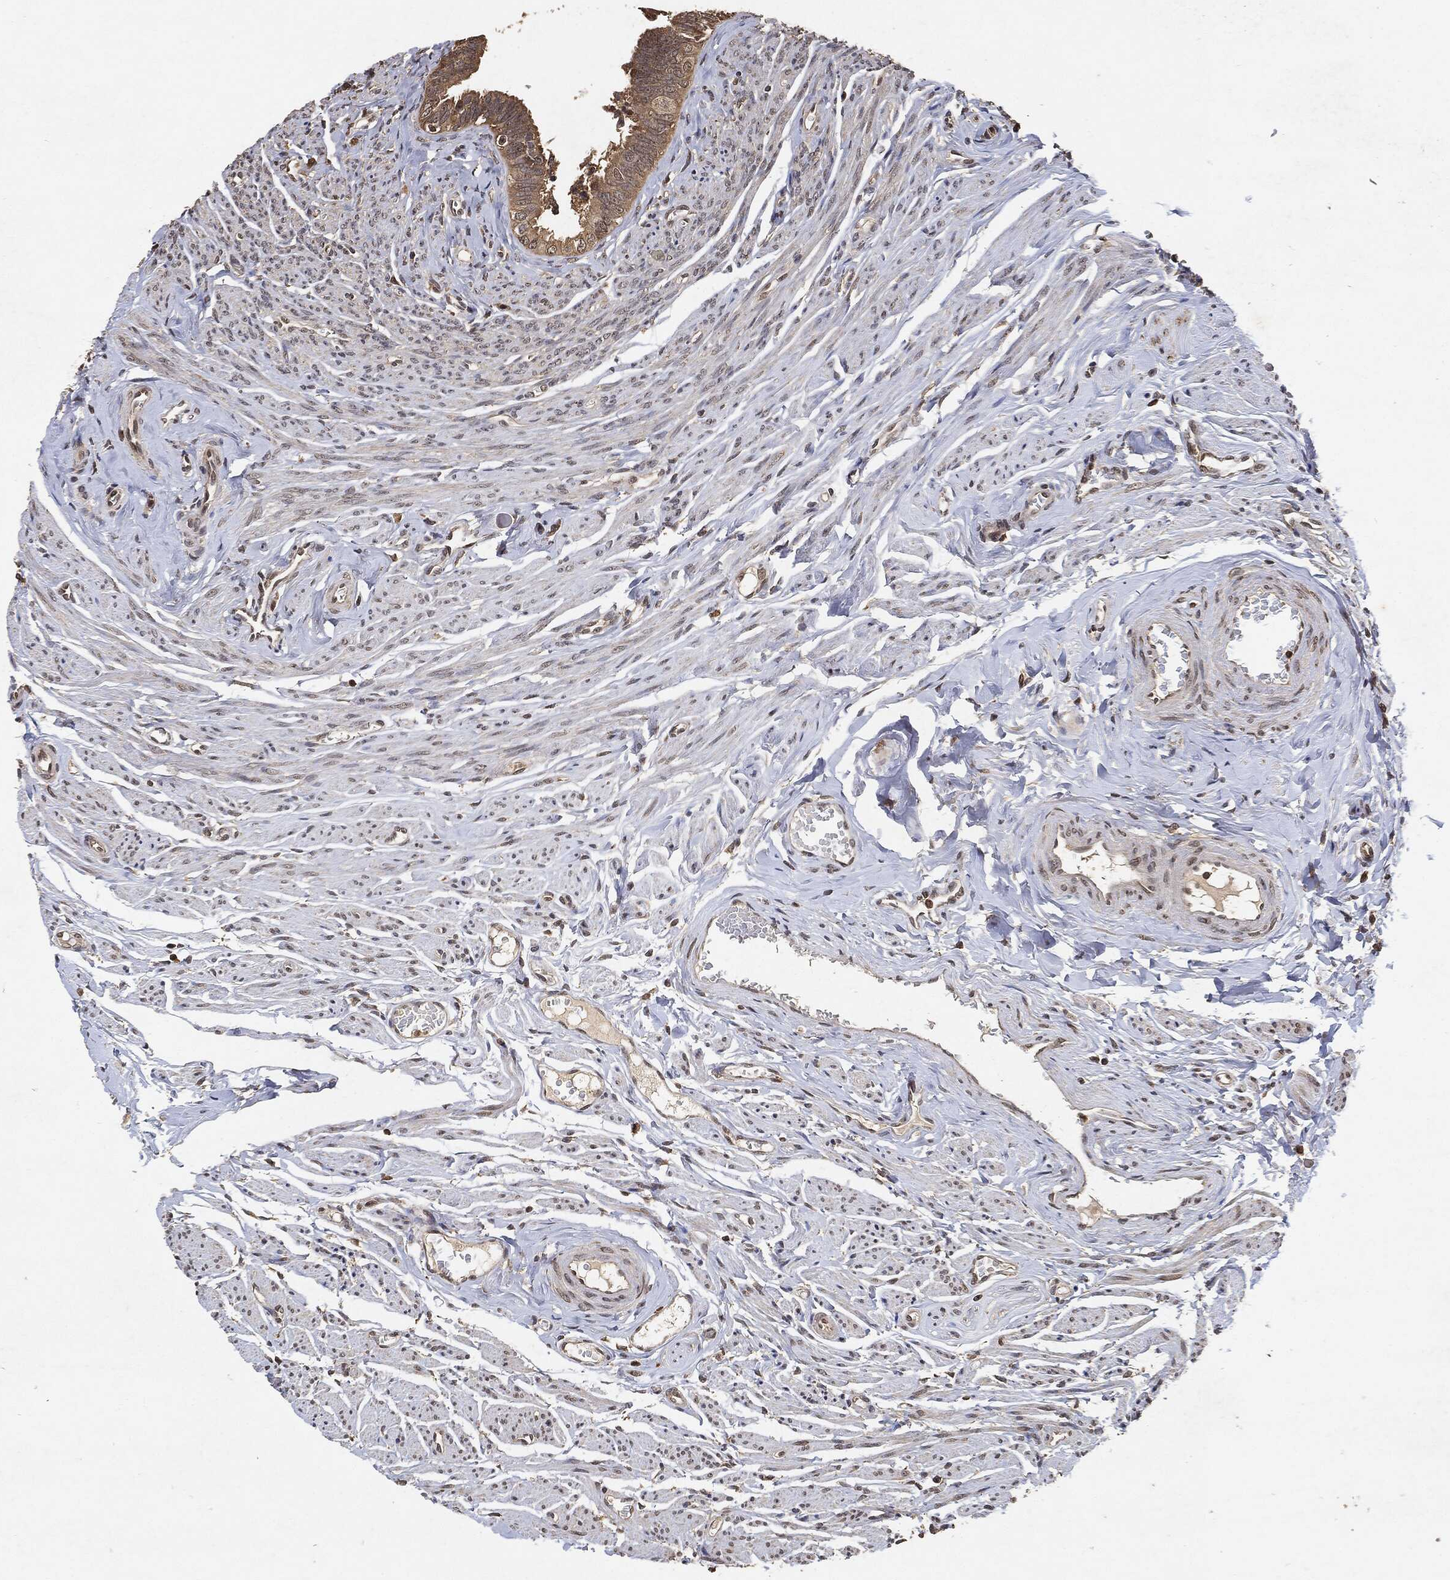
{"staining": {"intensity": "moderate", "quantity": ">75%", "location": "cytoplasmic/membranous"}, "tissue": "fallopian tube", "cell_type": "Glandular cells", "image_type": "normal", "snomed": [{"axis": "morphology", "description": "Normal tissue, NOS"}, {"axis": "topography", "description": "Fallopian tube"}], "caption": "Protein staining of benign fallopian tube exhibits moderate cytoplasmic/membranous positivity in approximately >75% of glandular cells.", "gene": "ZNF226", "patient": {"sex": "female", "age": 54}}